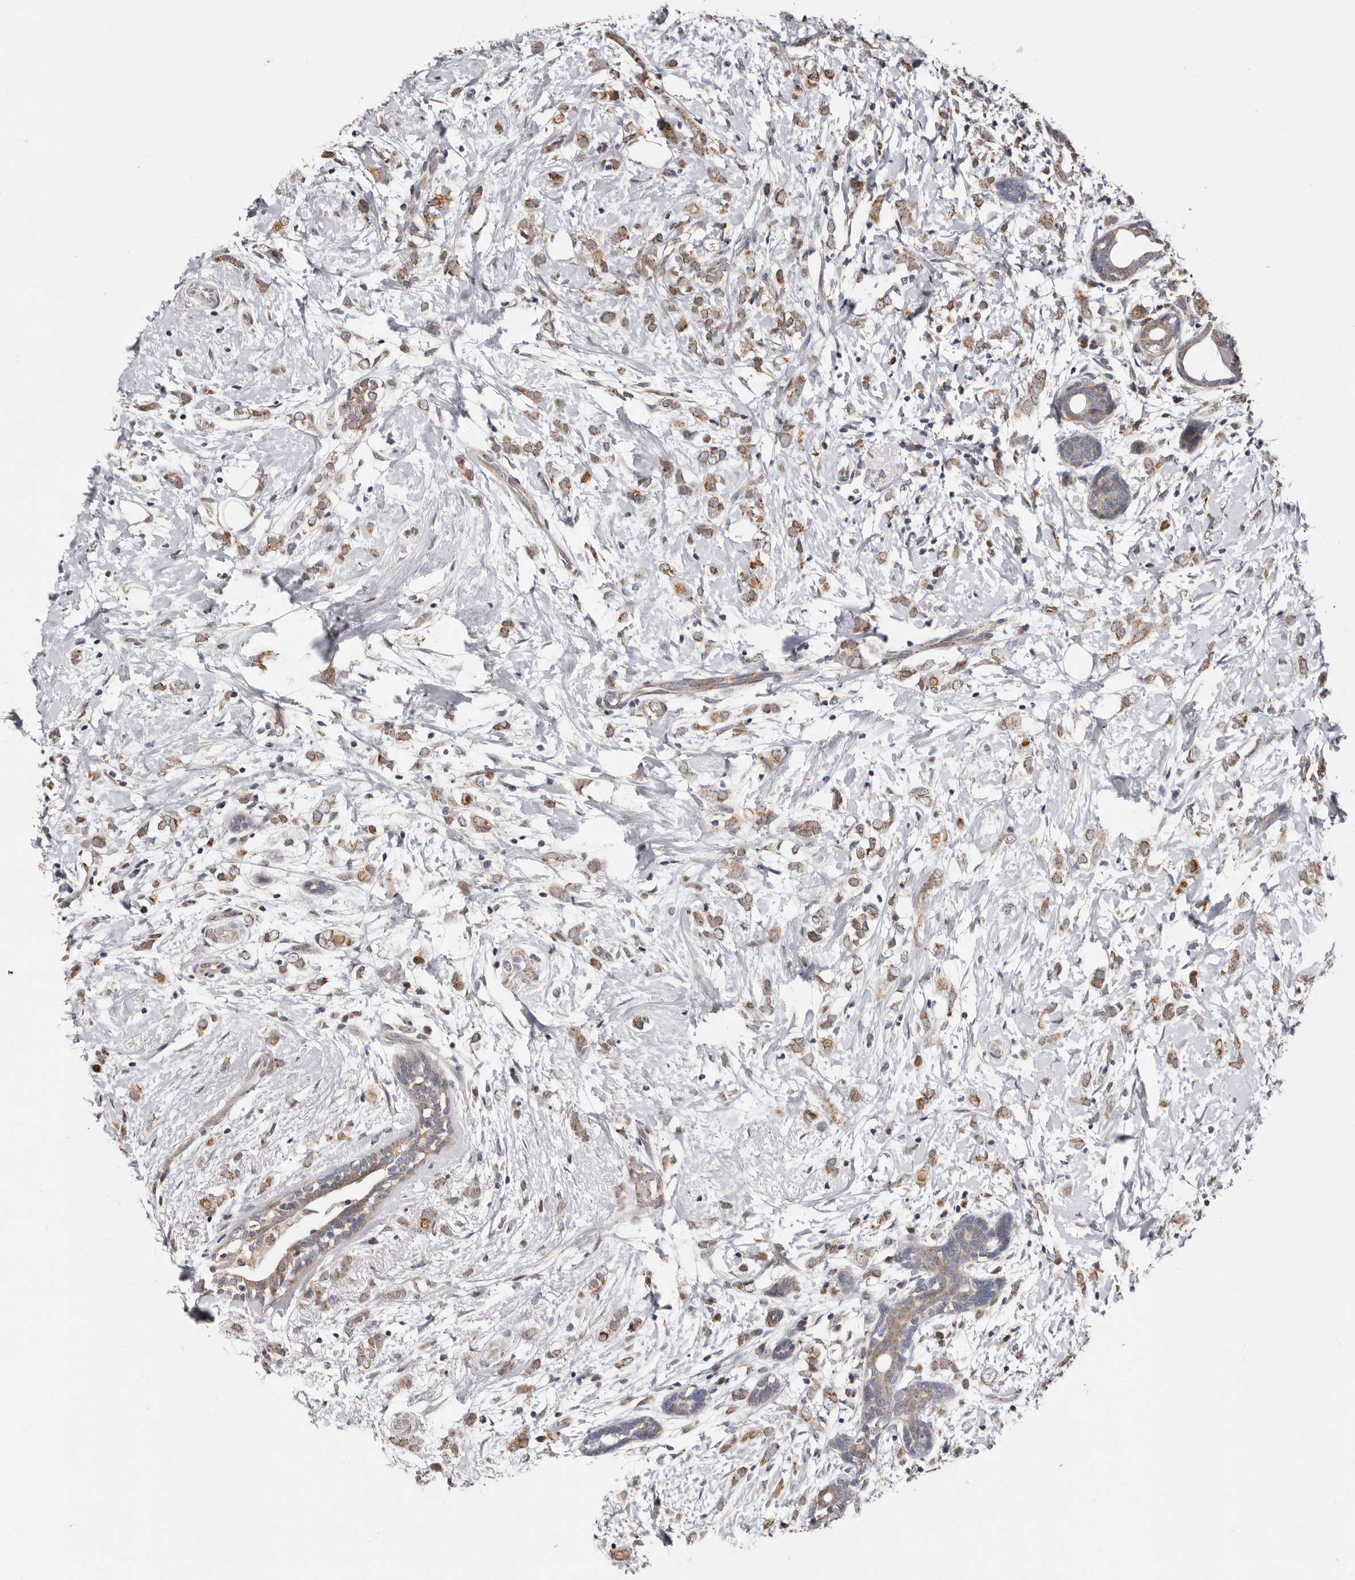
{"staining": {"intensity": "moderate", "quantity": ">75%", "location": "cytoplasmic/membranous"}, "tissue": "breast cancer", "cell_type": "Tumor cells", "image_type": "cancer", "snomed": [{"axis": "morphology", "description": "Normal tissue, NOS"}, {"axis": "morphology", "description": "Lobular carcinoma"}, {"axis": "topography", "description": "Breast"}], "caption": "IHC (DAB (3,3'-diaminobenzidine)) staining of human breast lobular carcinoma demonstrates moderate cytoplasmic/membranous protein staining in about >75% of tumor cells.", "gene": "MRPL18", "patient": {"sex": "female", "age": 47}}